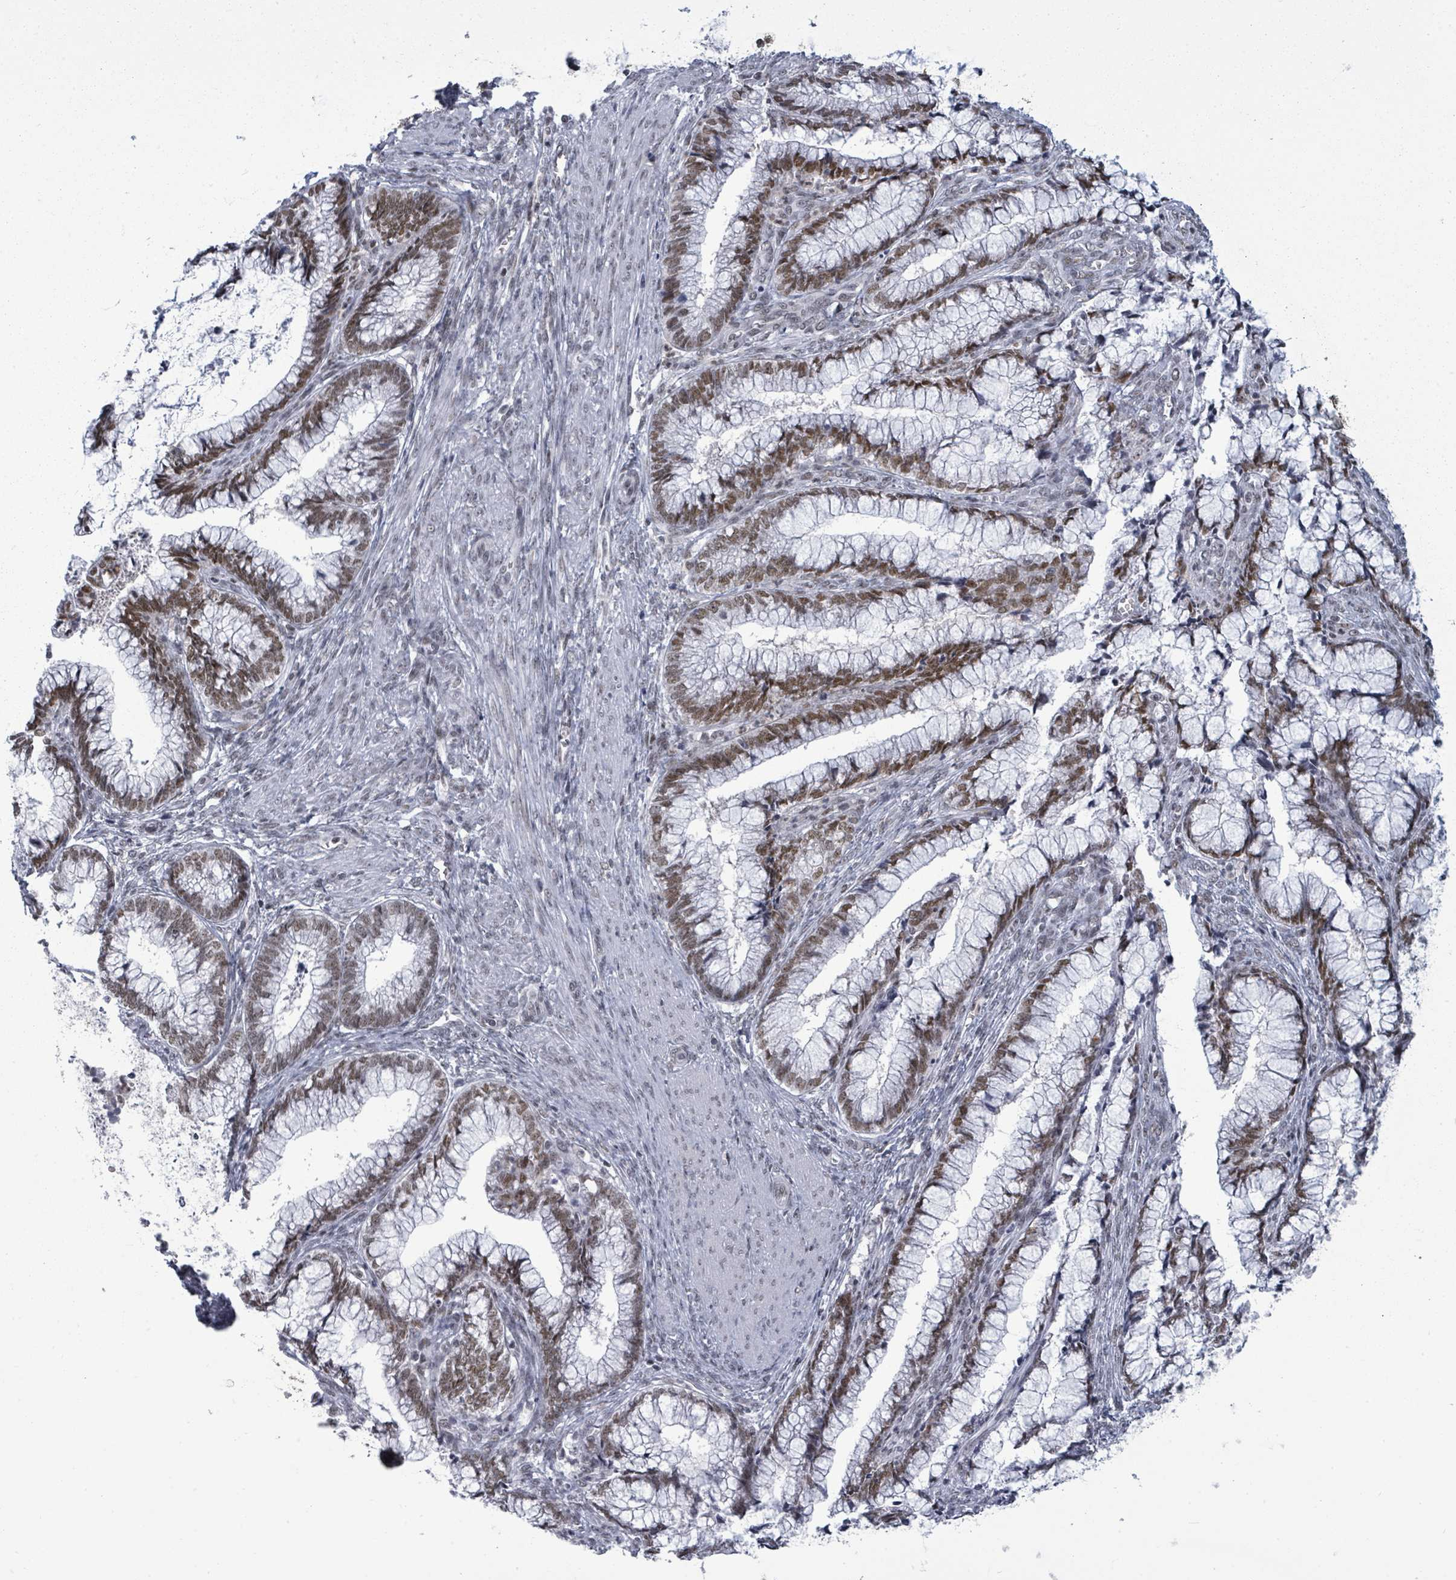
{"staining": {"intensity": "moderate", "quantity": ">75%", "location": "nuclear"}, "tissue": "cervical cancer", "cell_type": "Tumor cells", "image_type": "cancer", "snomed": [{"axis": "morphology", "description": "Adenocarcinoma, NOS"}, {"axis": "topography", "description": "Cervix"}], "caption": "Protein expression analysis of cervical adenocarcinoma exhibits moderate nuclear staining in approximately >75% of tumor cells.", "gene": "ERCC5", "patient": {"sex": "female", "age": 44}}